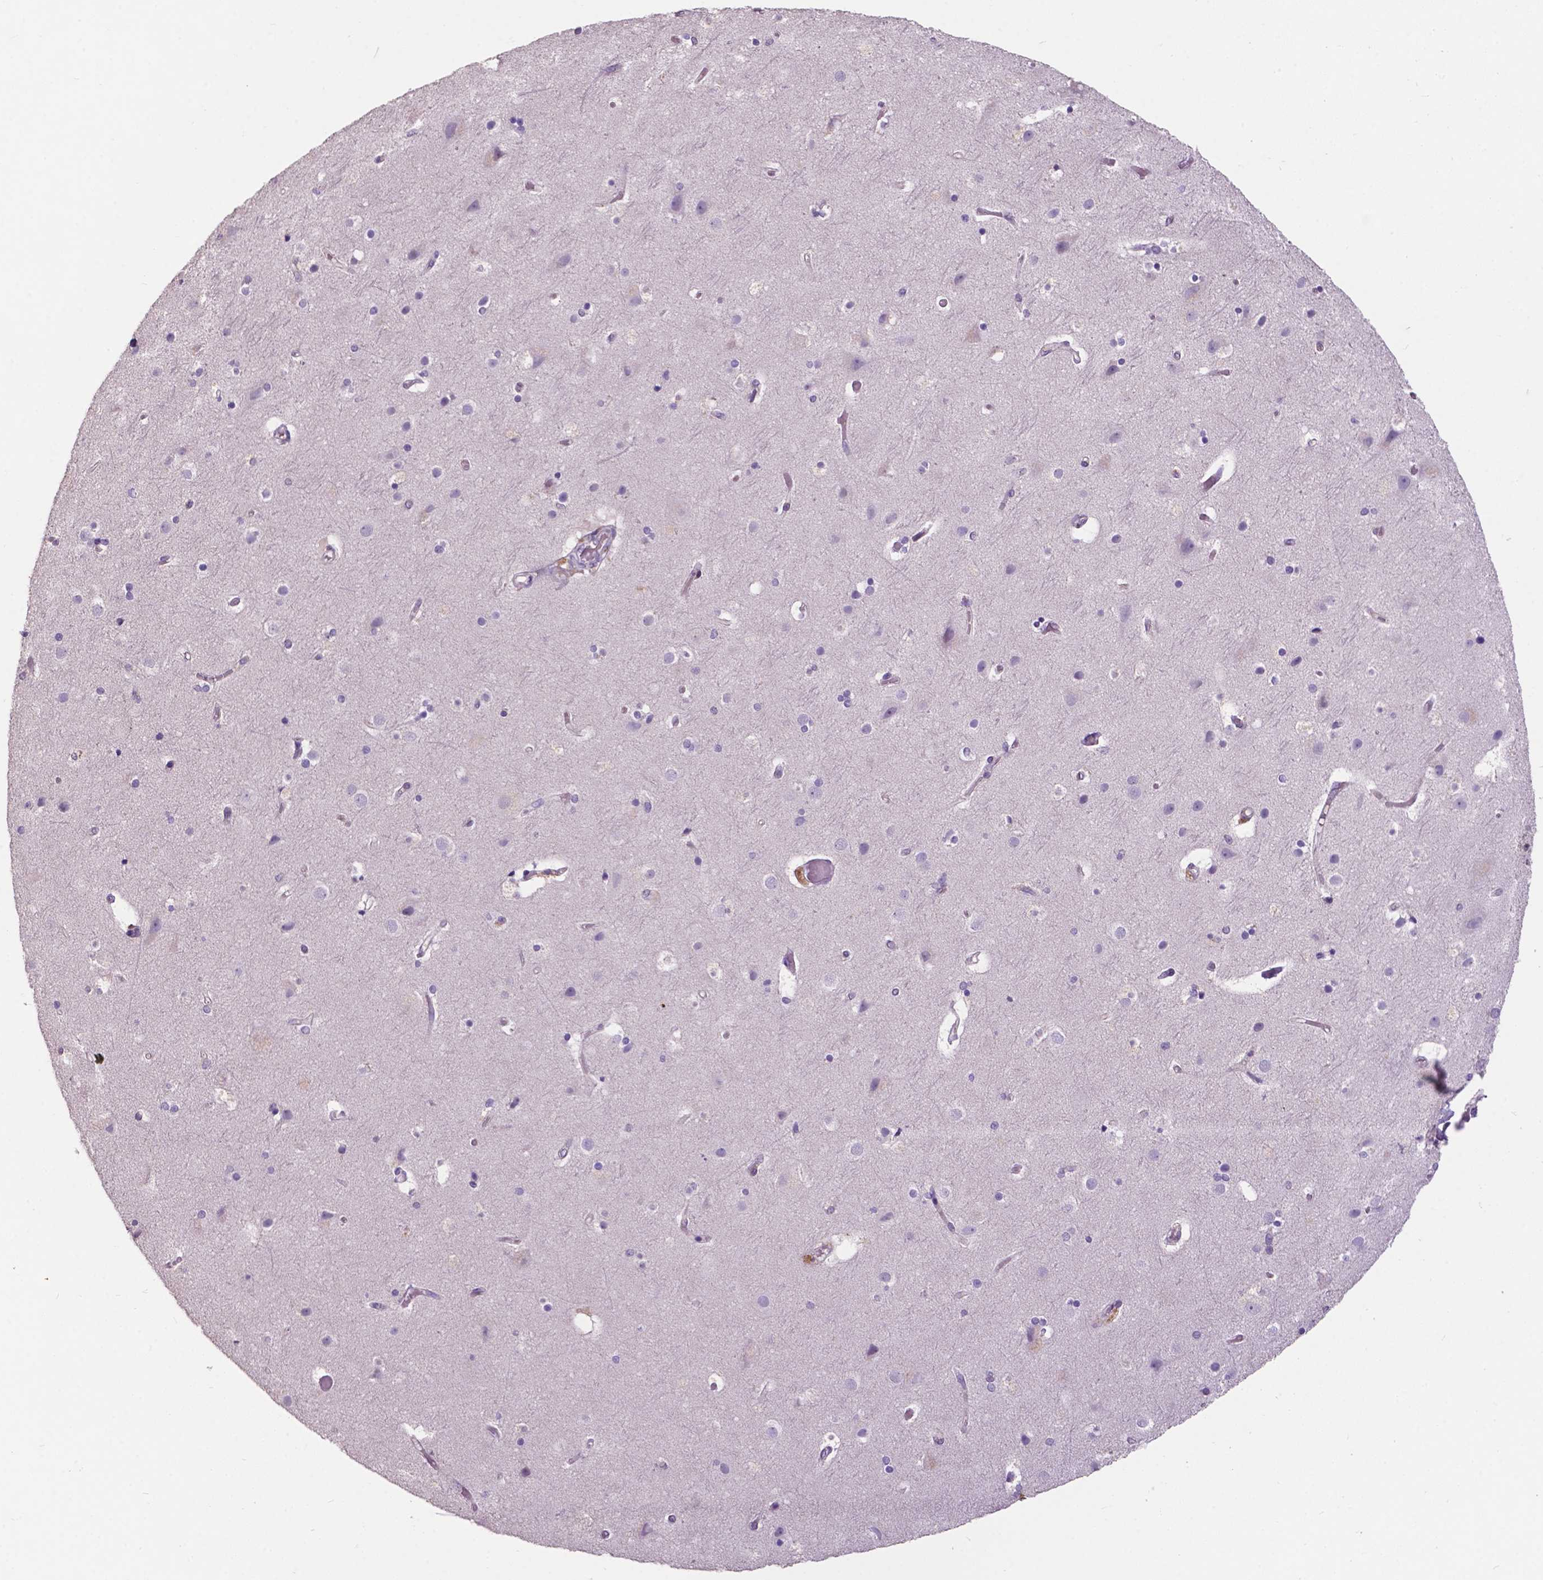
{"staining": {"intensity": "negative", "quantity": "none", "location": "none"}, "tissue": "cerebral cortex", "cell_type": "Endothelial cells", "image_type": "normal", "snomed": [{"axis": "morphology", "description": "Normal tissue, NOS"}, {"axis": "topography", "description": "Cerebral cortex"}], "caption": "A high-resolution image shows immunohistochemistry (IHC) staining of benign cerebral cortex, which reveals no significant staining in endothelial cells.", "gene": "PLSCR1", "patient": {"sex": "female", "age": 52}}